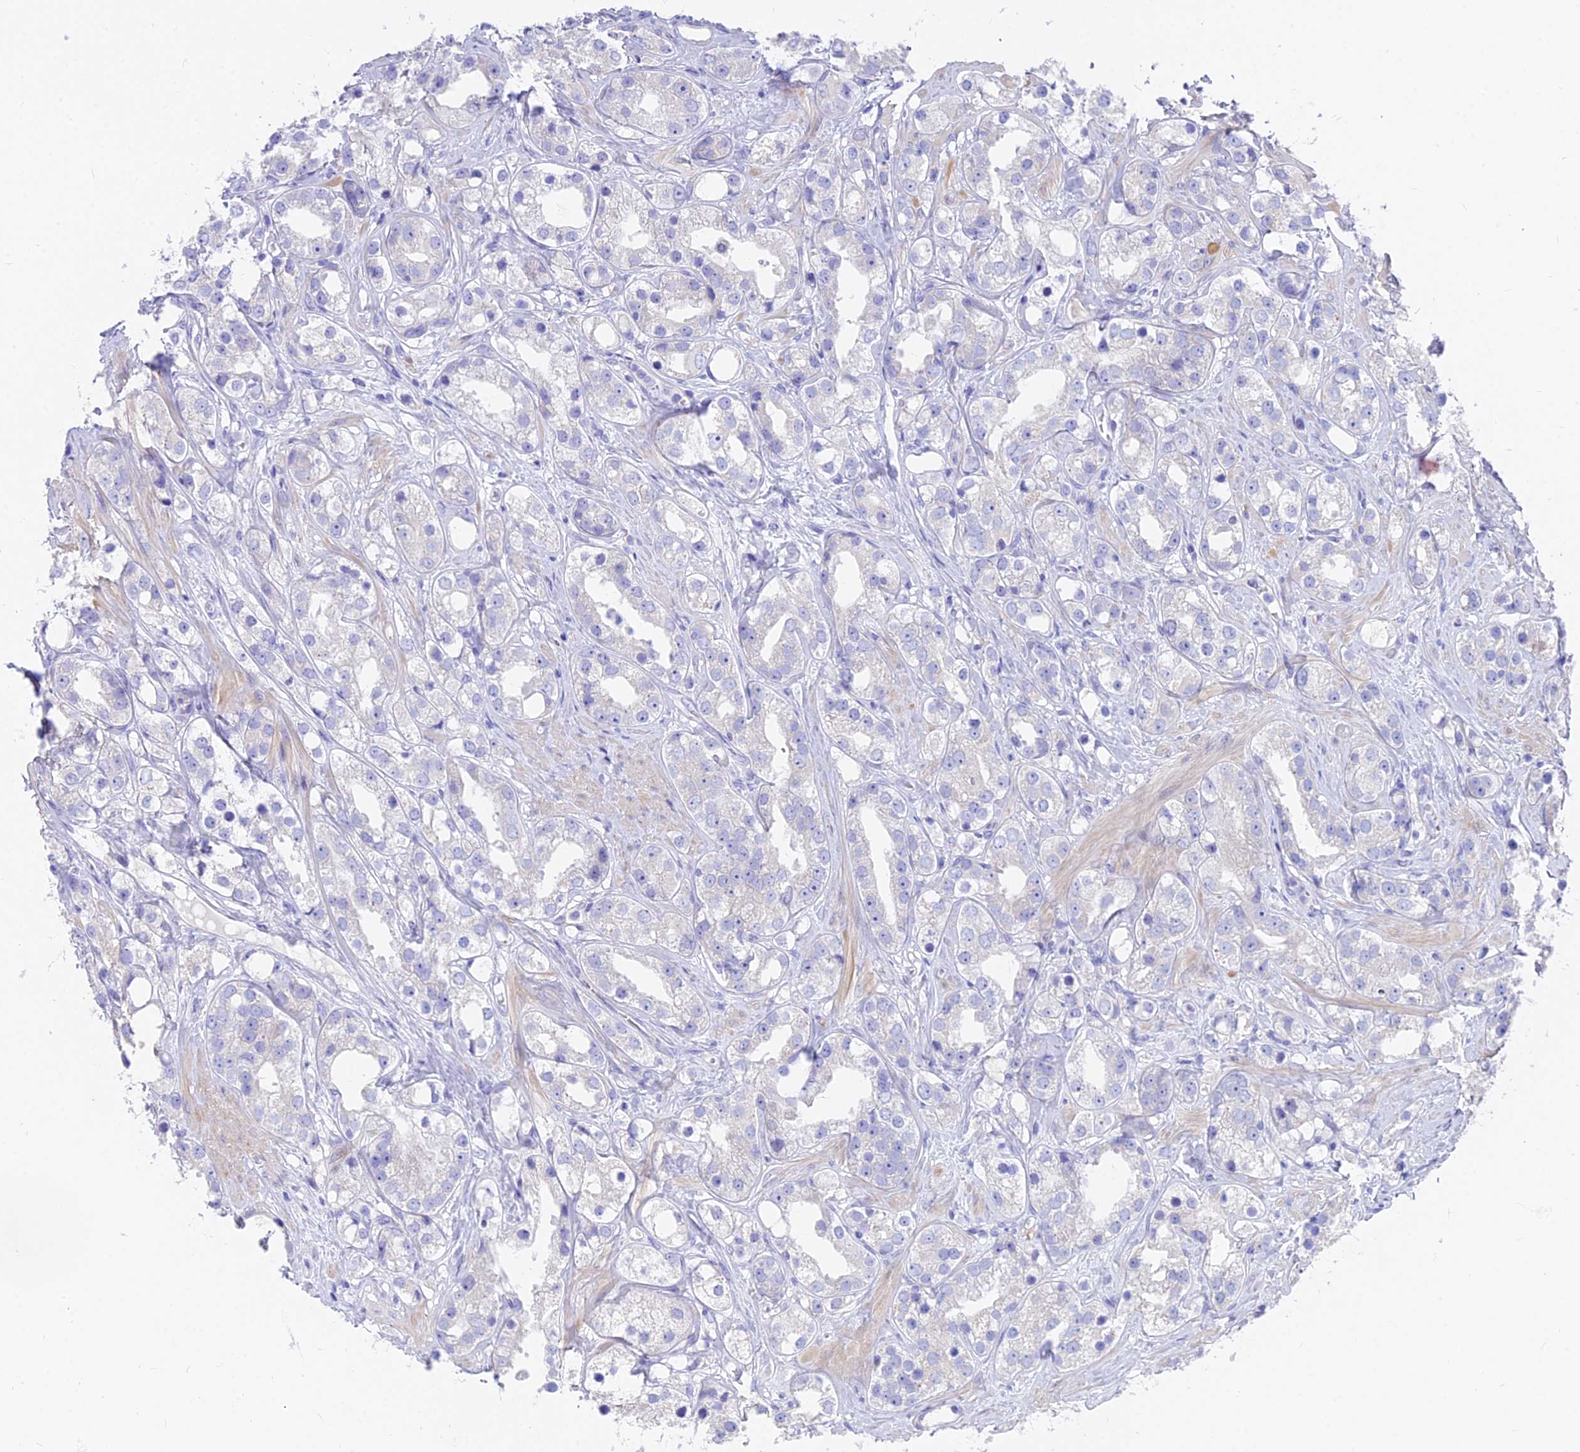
{"staining": {"intensity": "negative", "quantity": "none", "location": "none"}, "tissue": "prostate cancer", "cell_type": "Tumor cells", "image_type": "cancer", "snomed": [{"axis": "morphology", "description": "Adenocarcinoma, NOS"}, {"axis": "topography", "description": "Prostate"}], "caption": "Prostate cancer was stained to show a protein in brown. There is no significant staining in tumor cells.", "gene": "FAM168B", "patient": {"sex": "male", "age": 79}}